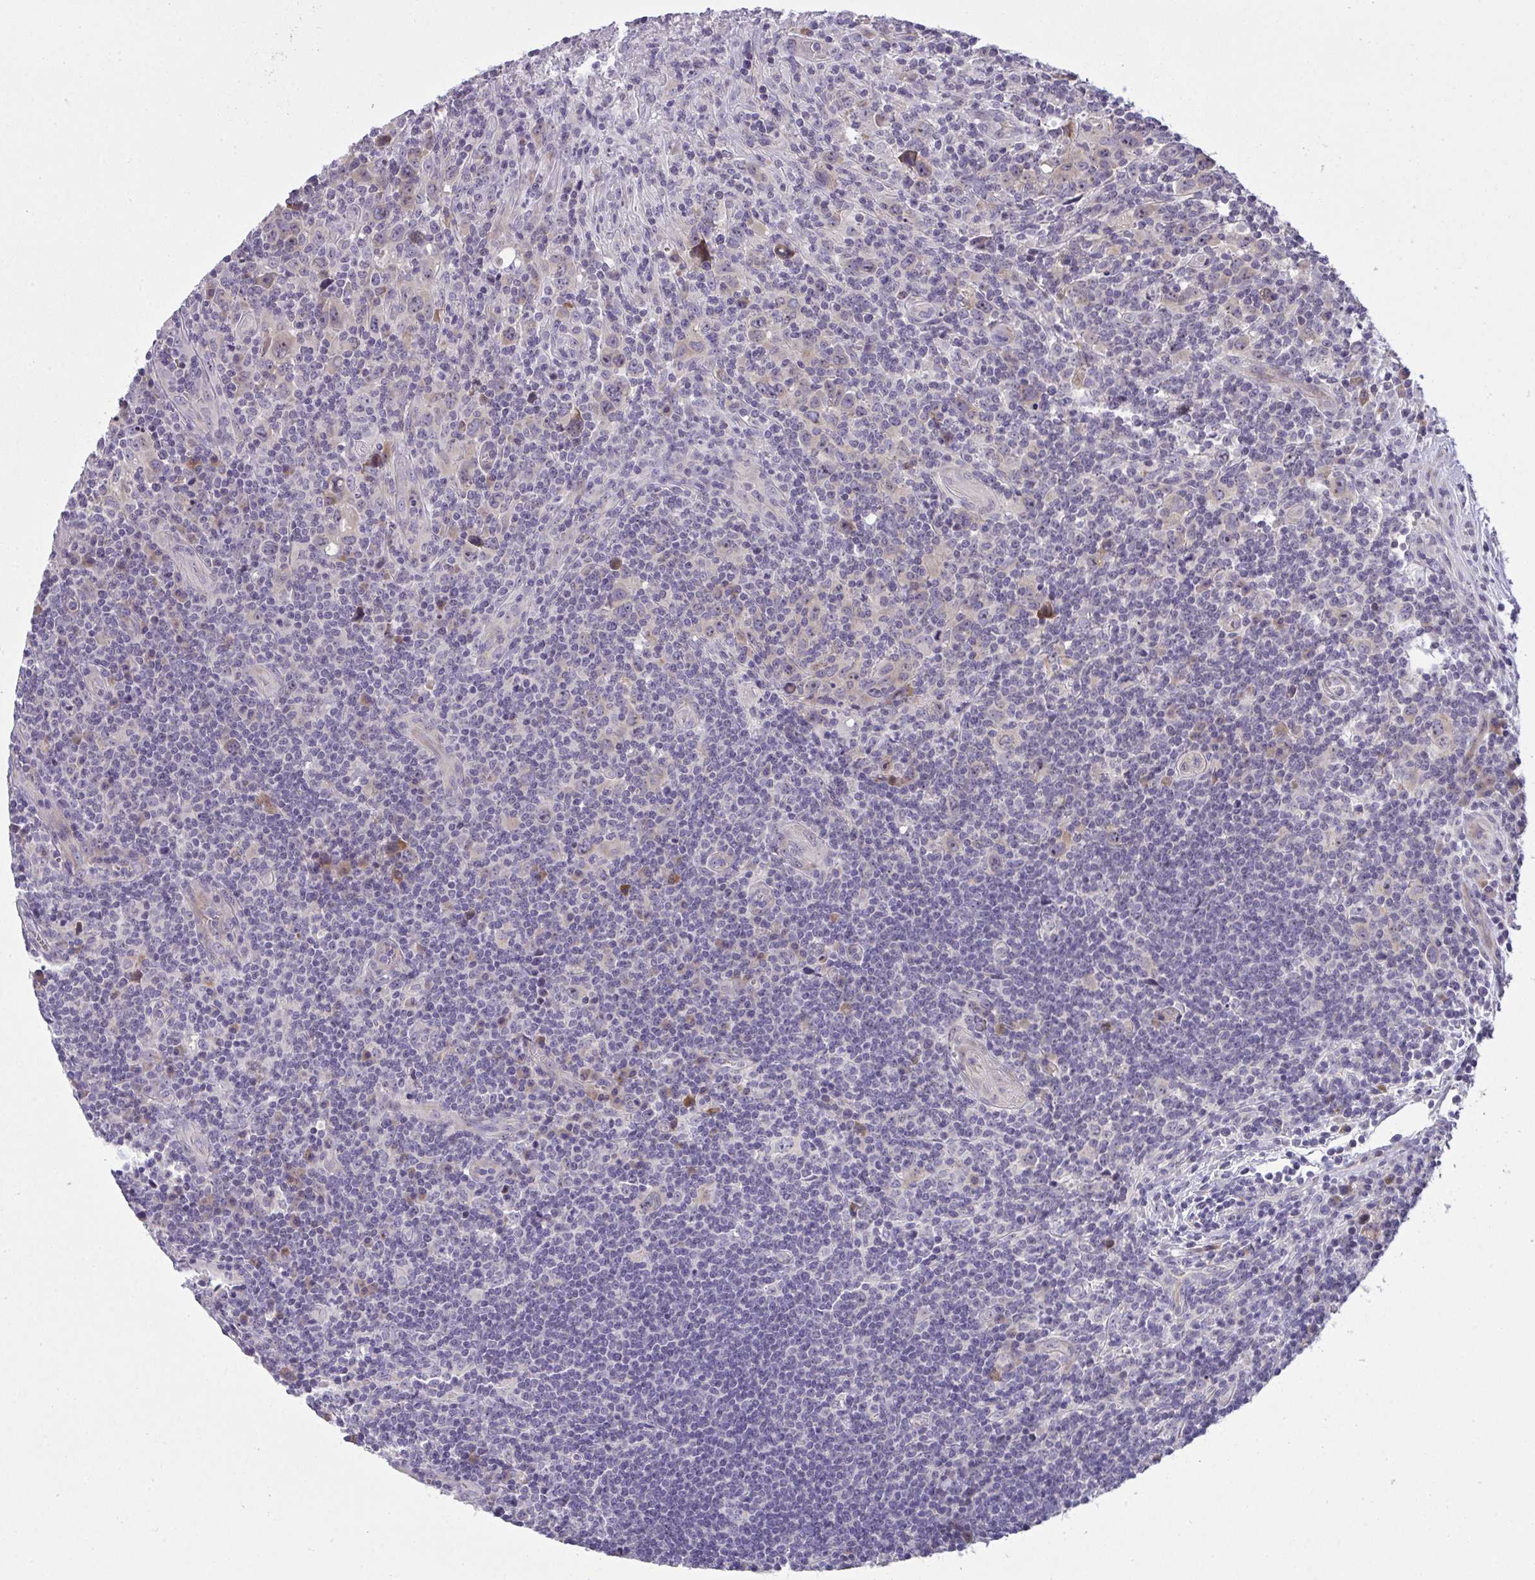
{"staining": {"intensity": "negative", "quantity": "none", "location": "none"}, "tissue": "lymphoma", "cell_type": "Tumor cells", "image_type": "cancer", "snomed": [{"axis": "morphology", "description": "Hodgkin's disease, NOS"}, {"axis": "topography", "description": "Lymph node"}], "caption": "Tumor cells show no significant protein staining in Hodgkin's disease.", "gene": "NT5C1A", "patient": {"sex": "female", "age": 18}}